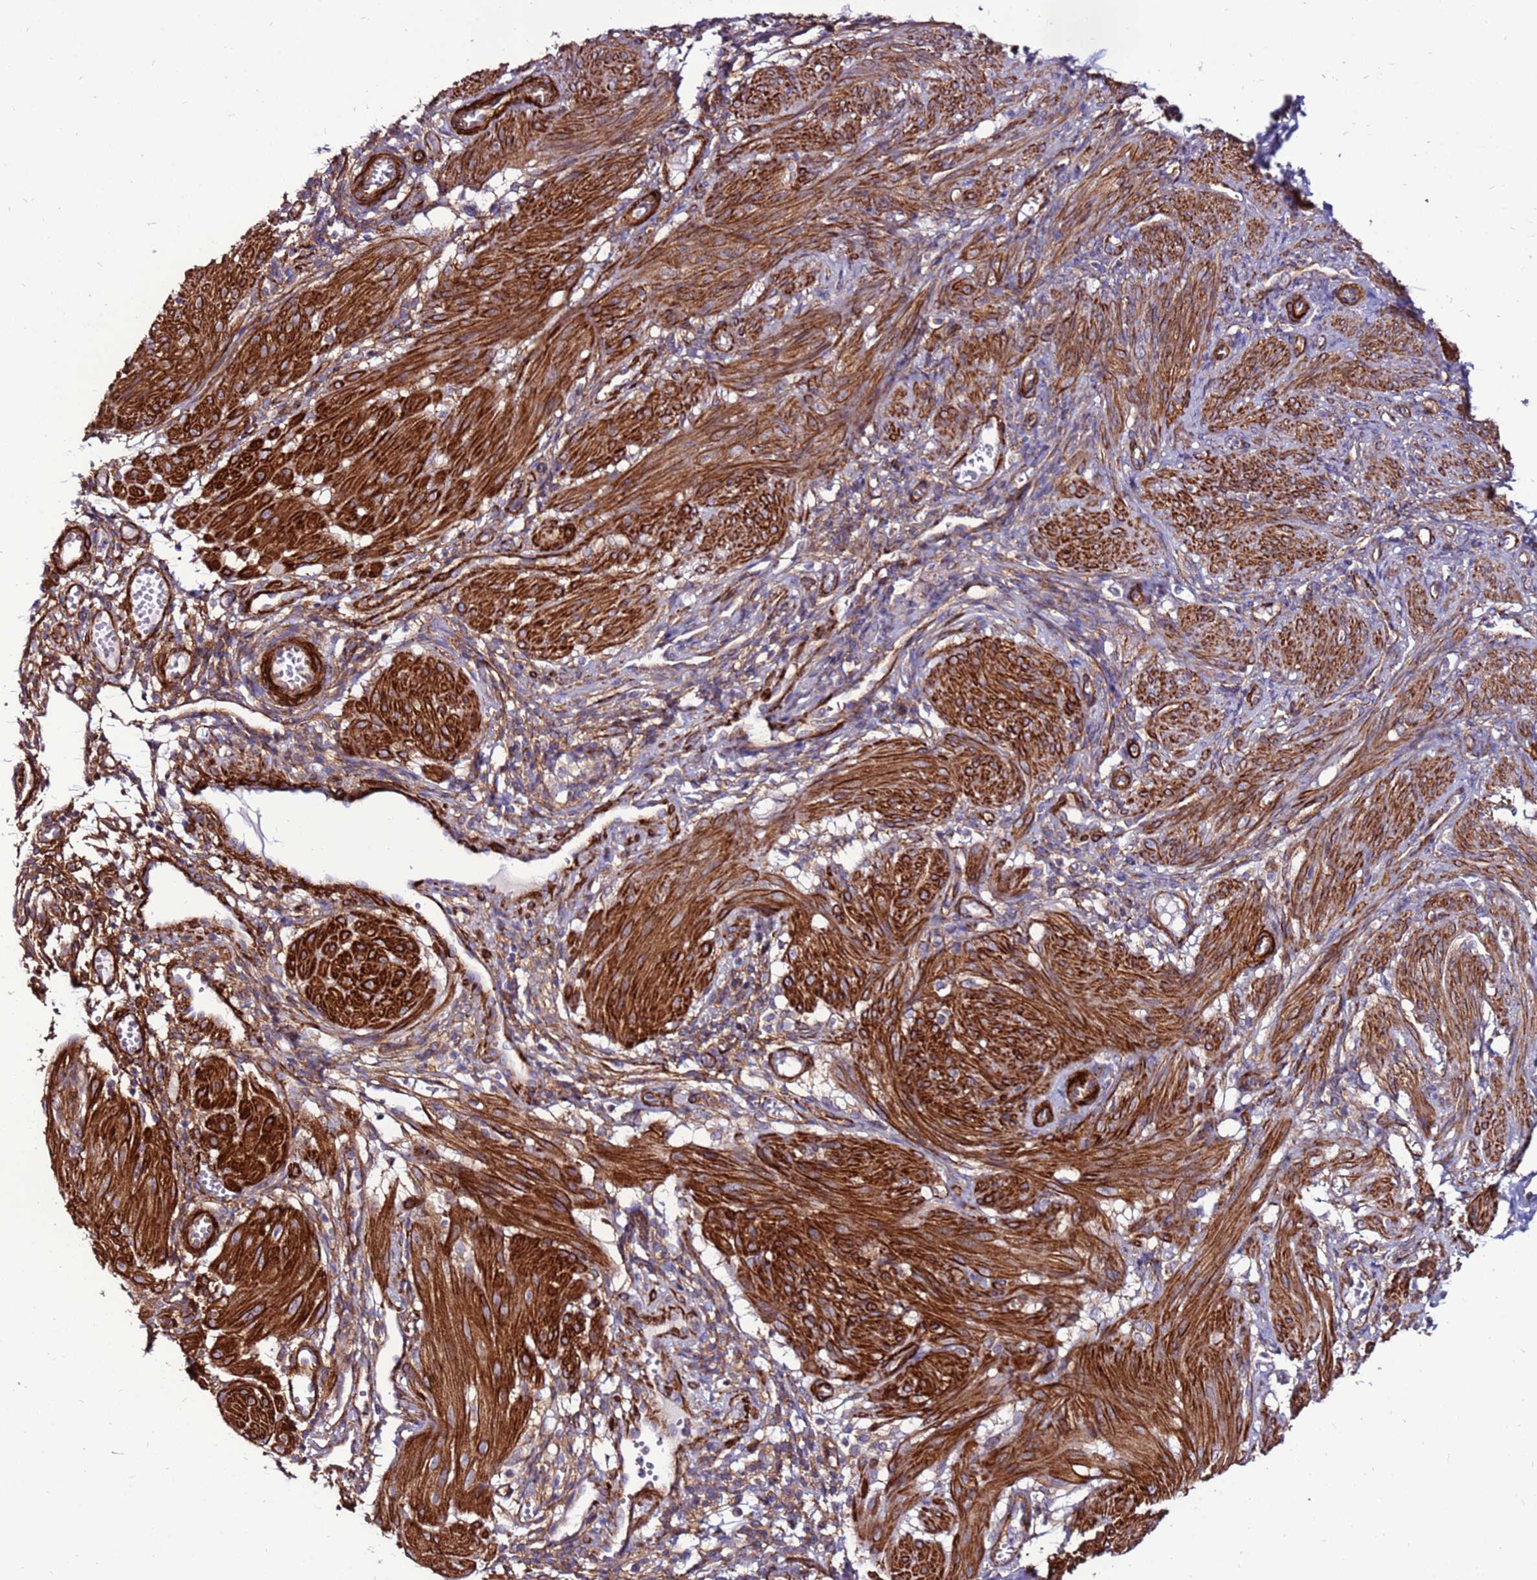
{"staining": {"intensity": "strong", "quantity": ">75%", "location": "cytoplasmic/membranous"}, "tissue": "smooth muscle", "cell_type": "Smooth muscle cells", "image_type": "normal", "snomed": [{"axis": "morphology", "description": "Normal tissue, NOS"}, {"axis": "topography", "description": "Smooth muscle"}], "caption": "Human smooth muscle stained with a brown dye shows strong cytoplasmic/membranous positive positivity in about >75% of smooth muscle cells.", "gene": "EI24", "patient": {"sex": "female", "age": 39}}